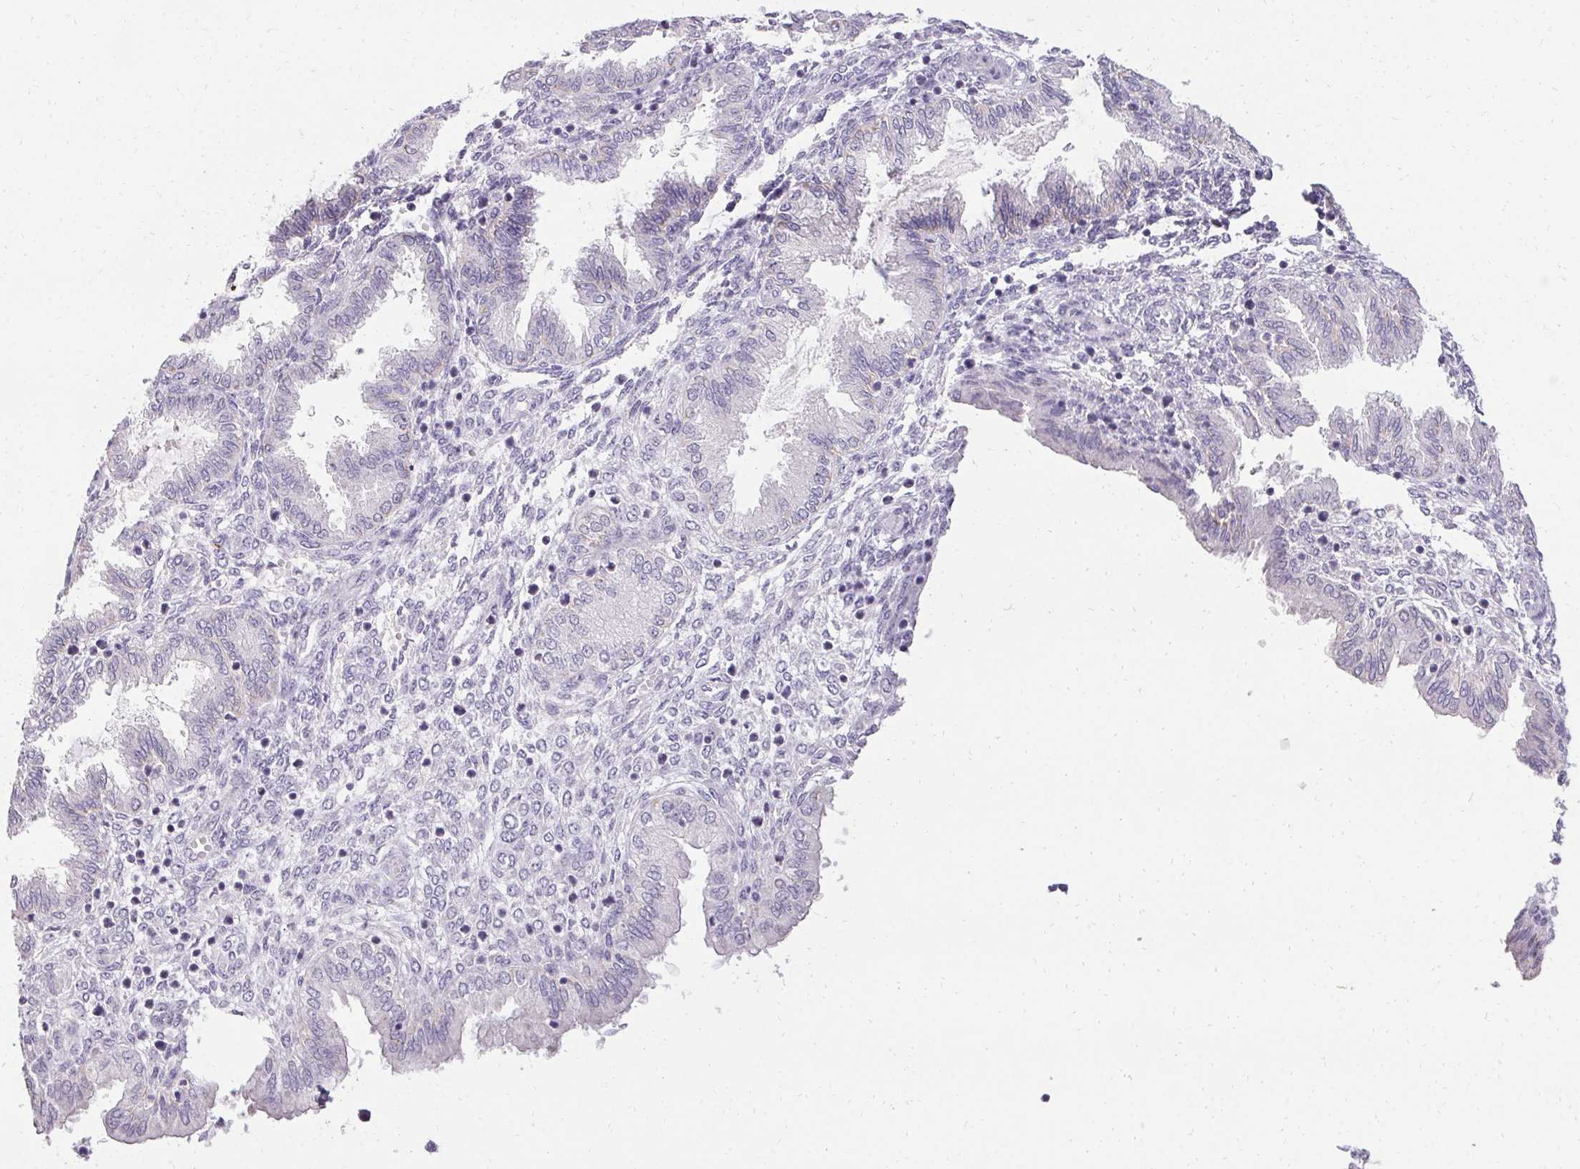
{"staining": {"intensity": "negative", "quantity": "none", "location": "none"}, "tissue": "endometrium", "cell_type": "Cells in endometrial stroma", "image_type": "normal", "snomed": [{"axis": "morphology", "description": "Normal tissue, NOS"}, {"axis": "topography", "description": "Endometrium"}], "caption": "DAB immunohistochemical staining of benign endometrium displays no significant staining in cells in endometrial stroma. (Brightfield microscopy of DAB (3,3'-diaminobenzidine) IHC at high magnification).", "gene": "PMEL", "patient": {"sex": "female", "age": 33}}